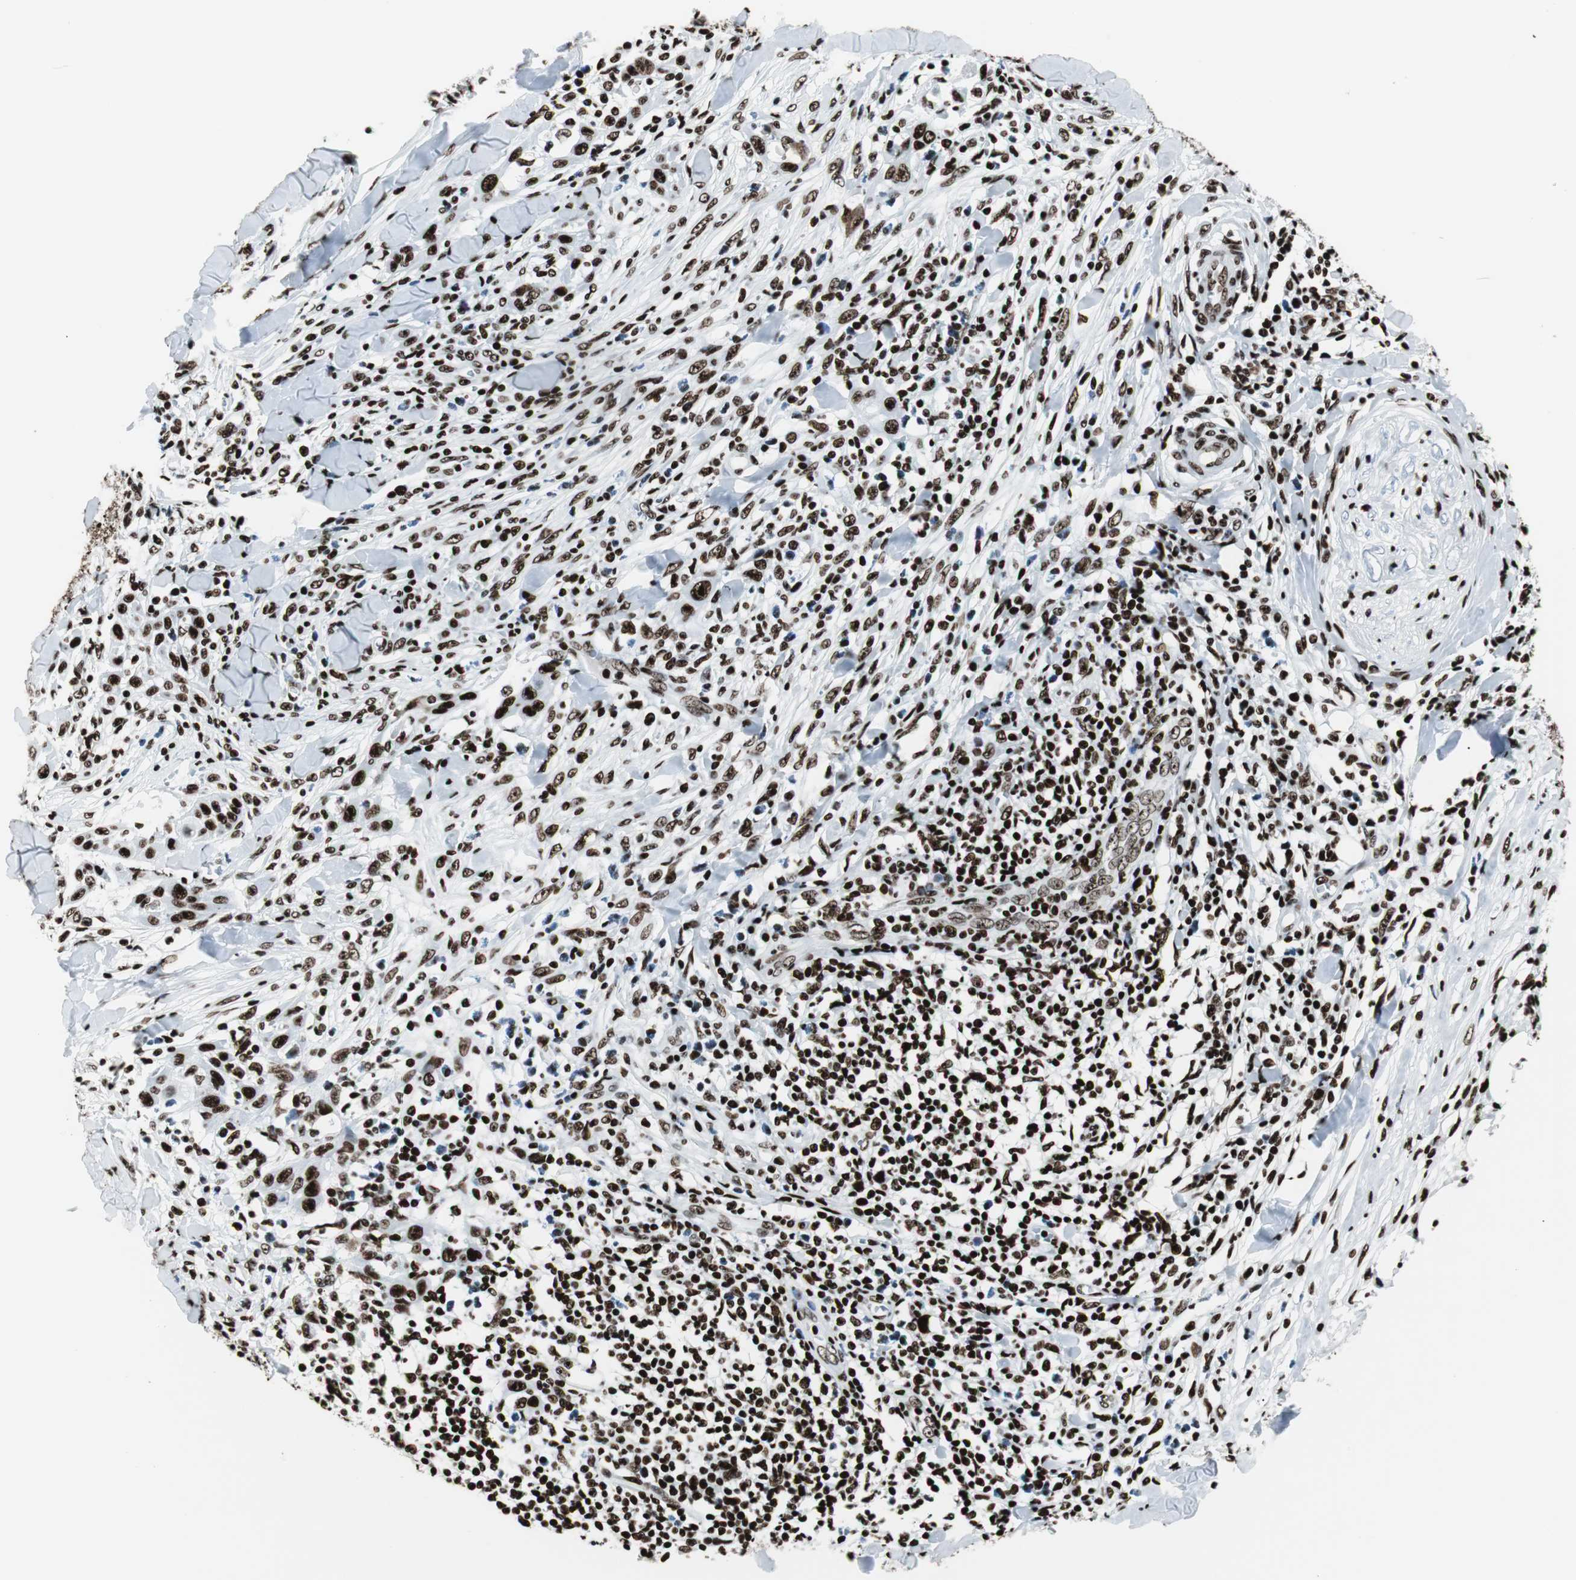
{"staining": {"intensity": "strong", "quantity": ">75%", "location": "nuclear"}, "tissue": "skin cancer", "cell_type": "Tumor cells", "image_type": "cancer", "snomed": [{"axis": "morphology", "description": "Squamous cell carcinoma, NOS"}, {"axis": "topography", "description": "Skin"}], "caption": "Squamous cell carcinoma (skin) stained for a protein (brown) displays strong nuclear positive expression in about >75% of tumor cells.", "gene": "NCL", "patient": {"sex": "male", "age": 24}}